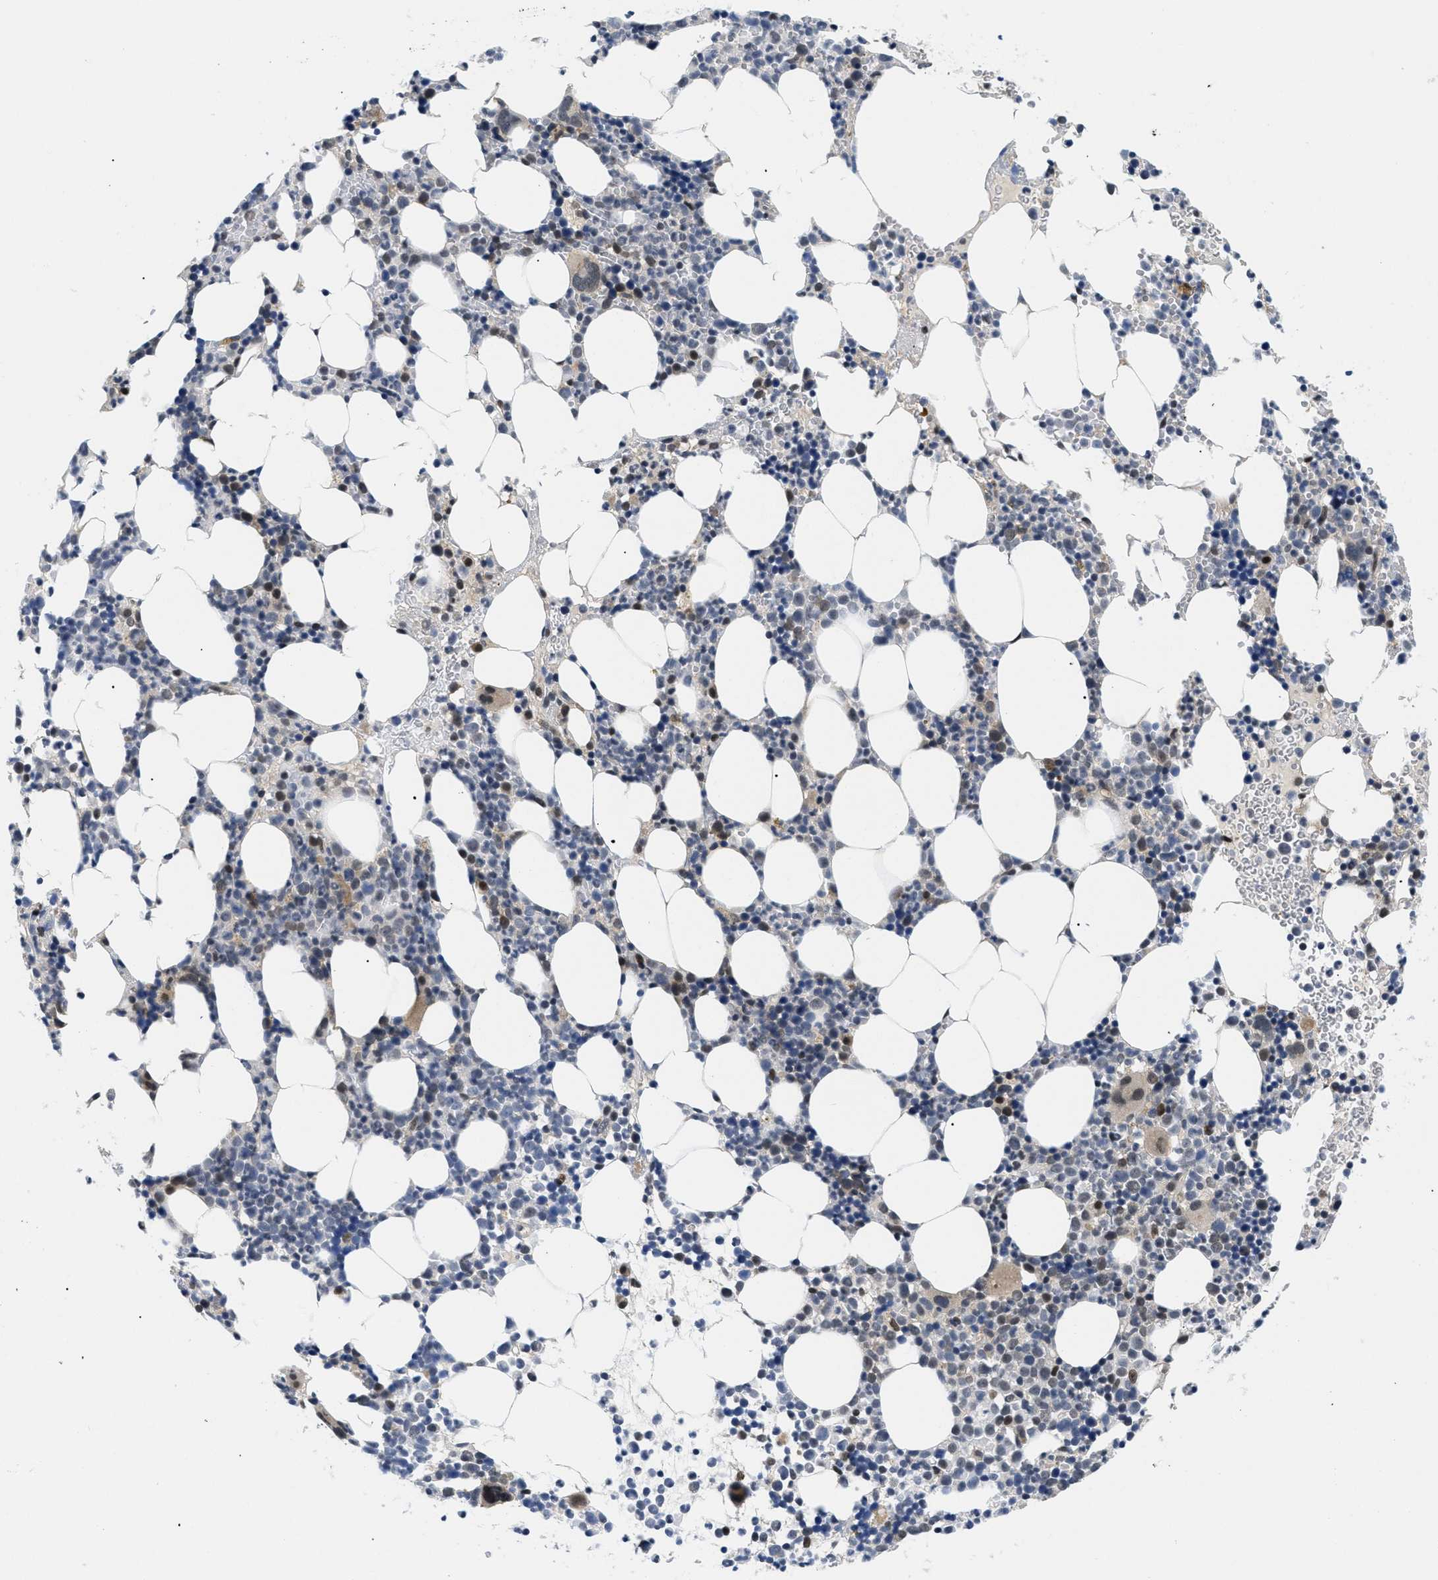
{"staining": {"intensity": "moderate", "quantity": "<25%", "location": "nuclear"}, "tissue": "bone marrow", "cell_type": "Hematopoietic cells", "image_type": "normal", "snomed": [{"axis": "morphology", "description": "Normal tissue, NOS"}, {"axis": "morphology", "description": "Inflammation, NOS"}, {"axis": "topography", "description": "Bone marrow"}], "caption": "Moderate nuclear positivity is appreciated in approximately <25% of hematopoietic cells in benign bone marrow. The staining was performed using DAB (3,3'-diaminobenzidine), with brown indicating positive protein expression. Nuclei are stained blue with hematoxylin.", "gene": "SLC29A2", "patient": {"sex": "female", "age": 67}}